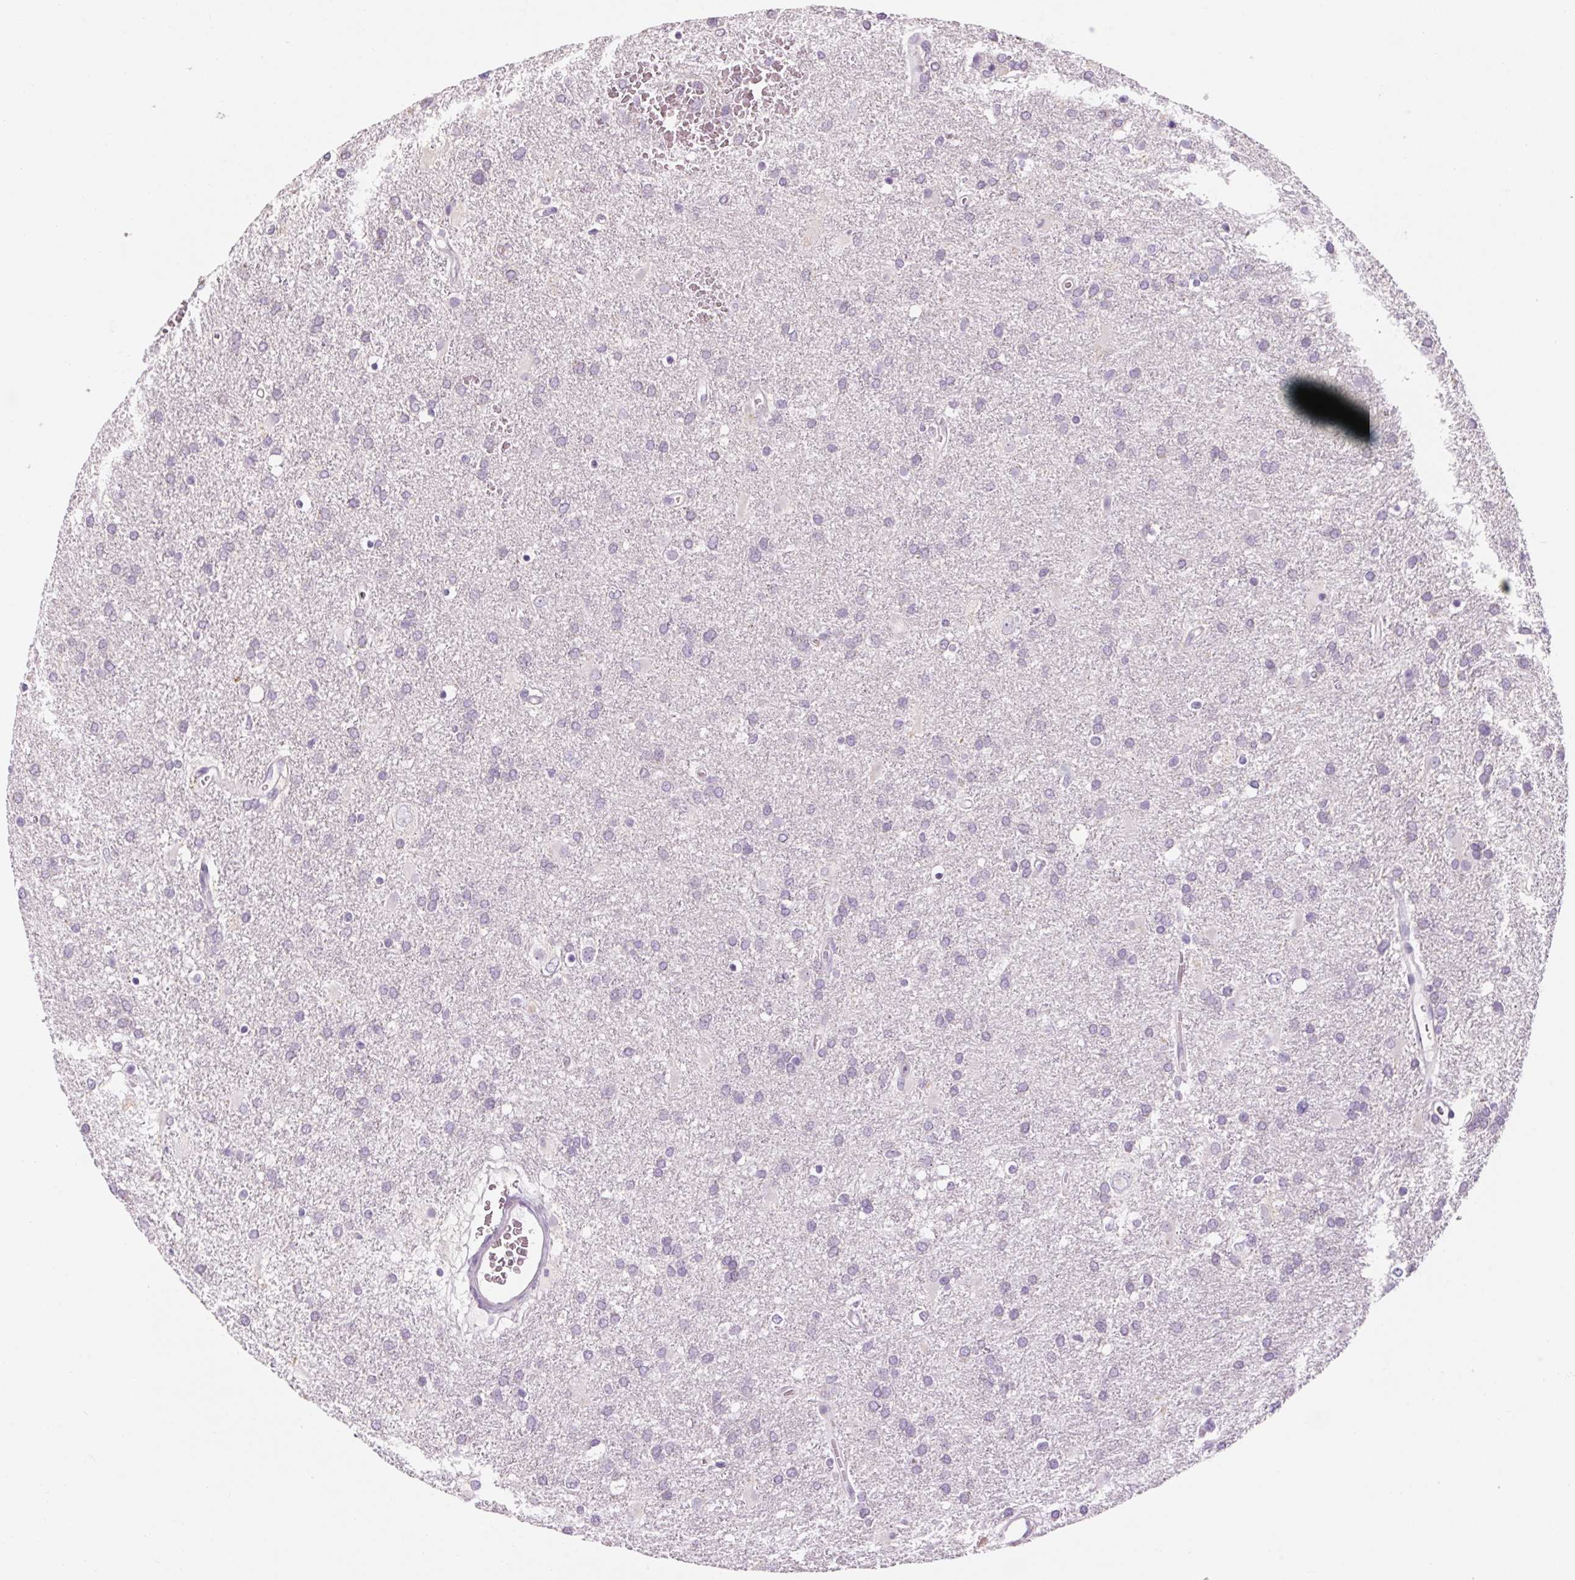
{"staining": {"intensity": "negative", "quantity": "none", "location": "none"}, "tissue": "glioma", "cell_type": "Tumor cells", "image_type": "cancer", "snomed": [{"axis": "morphology", "description": "Glioma, malignant, Low grade"}, {"axis": "topography", "description": "Brain"}], "caption": "A high-resolution photomicrograph shows immunohistochemistry (IHC) staining of malignant glioma (low-grade), which displays no significant positivity in tumor cells.", "gene": "RPTN", "patient": {"sex": "male", "age": 66}}